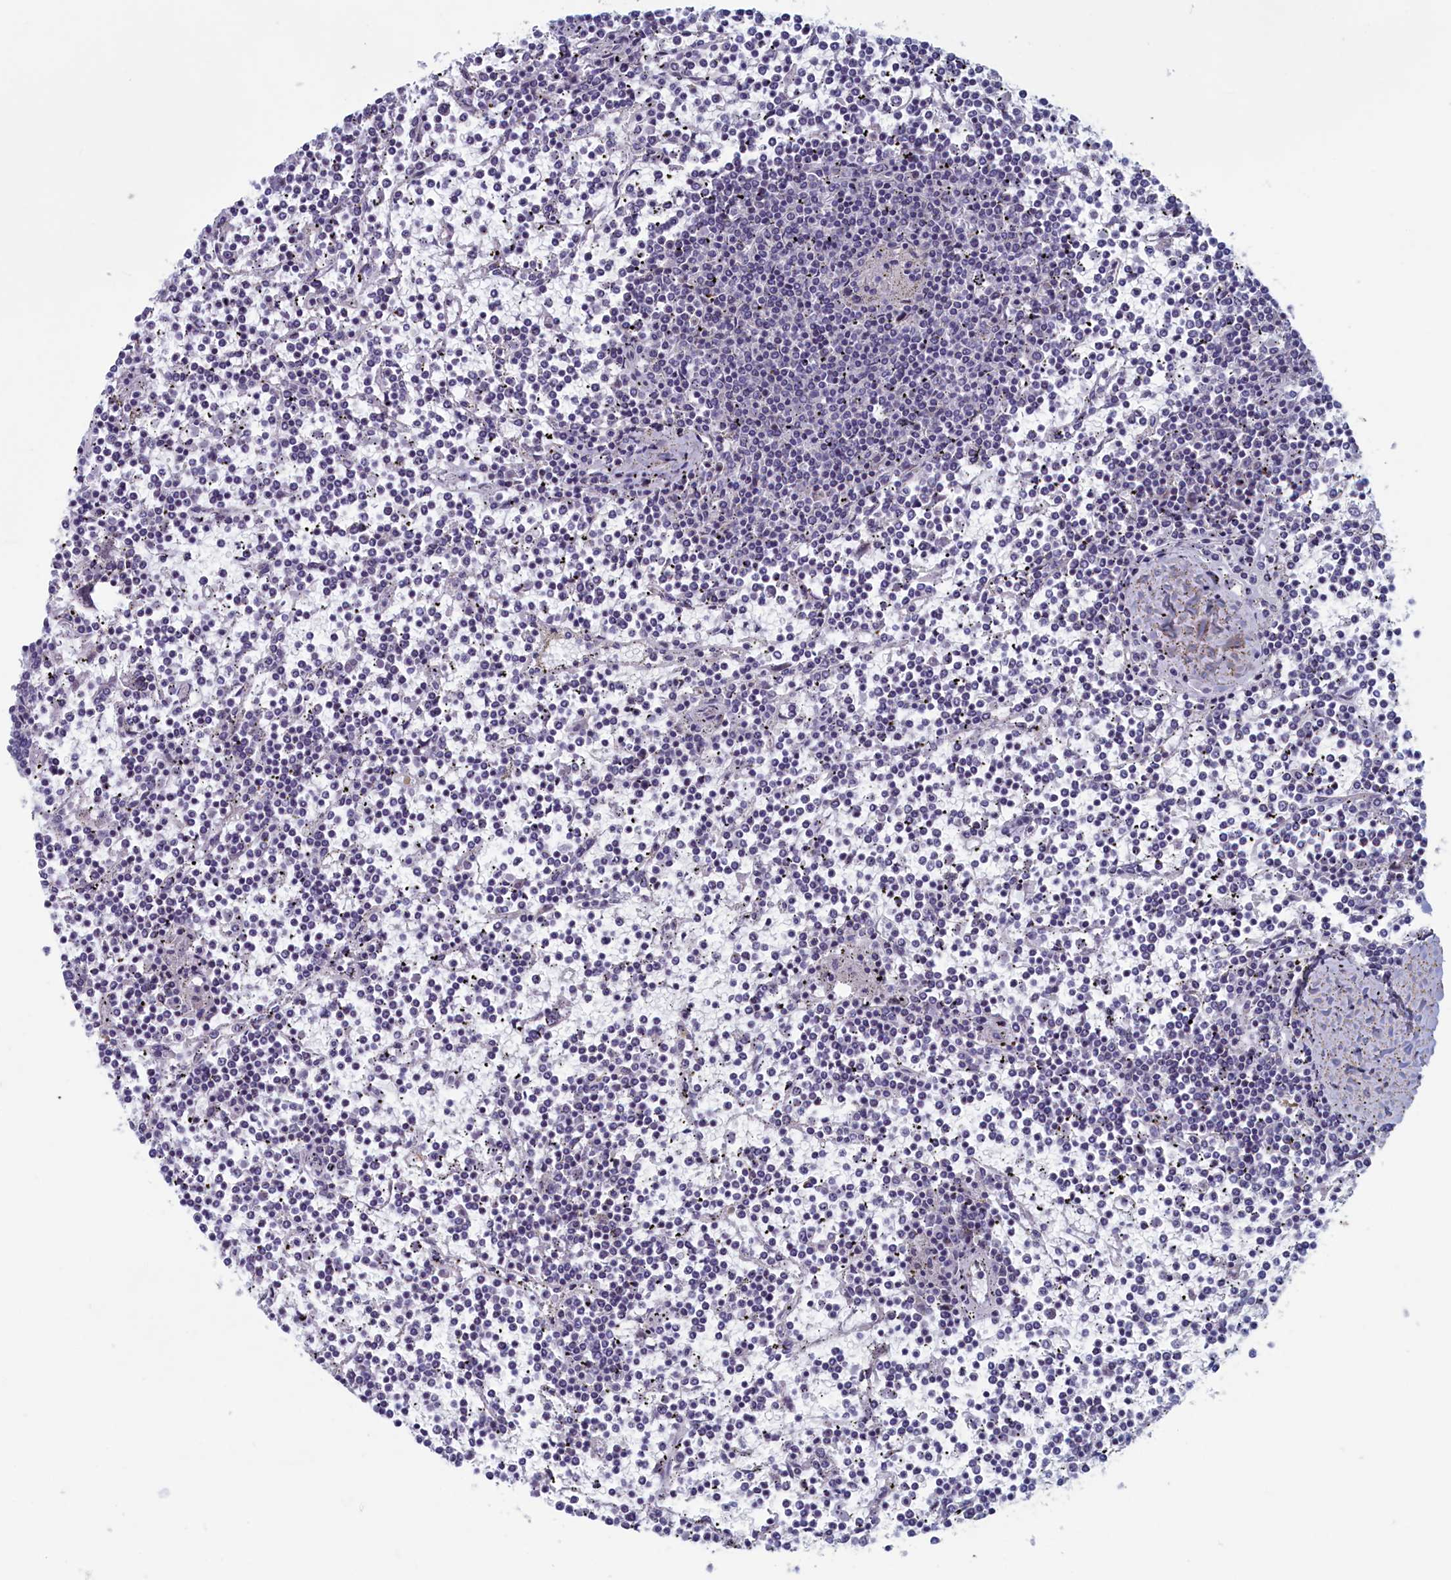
{"staining": {"intensity": "negative", "quantity": "none", "location": "none"}, "tissue": "lymphoma", "cell_type": "Tumor cells", "image_type": "cancer", "snomed": [{"axis": "morphology", "description": "Malignant lymphoma, non-Hodgkin's type, Low grade"}, {"axis": "topography", "description": "Spleen"}], "caption": "Tumor cells show no significant protein staining in malignant lymphoma, non-Hodgkin's type (low-grade).", "gene": "WDR76", "patient": {"sex": "female", "age": 19}}